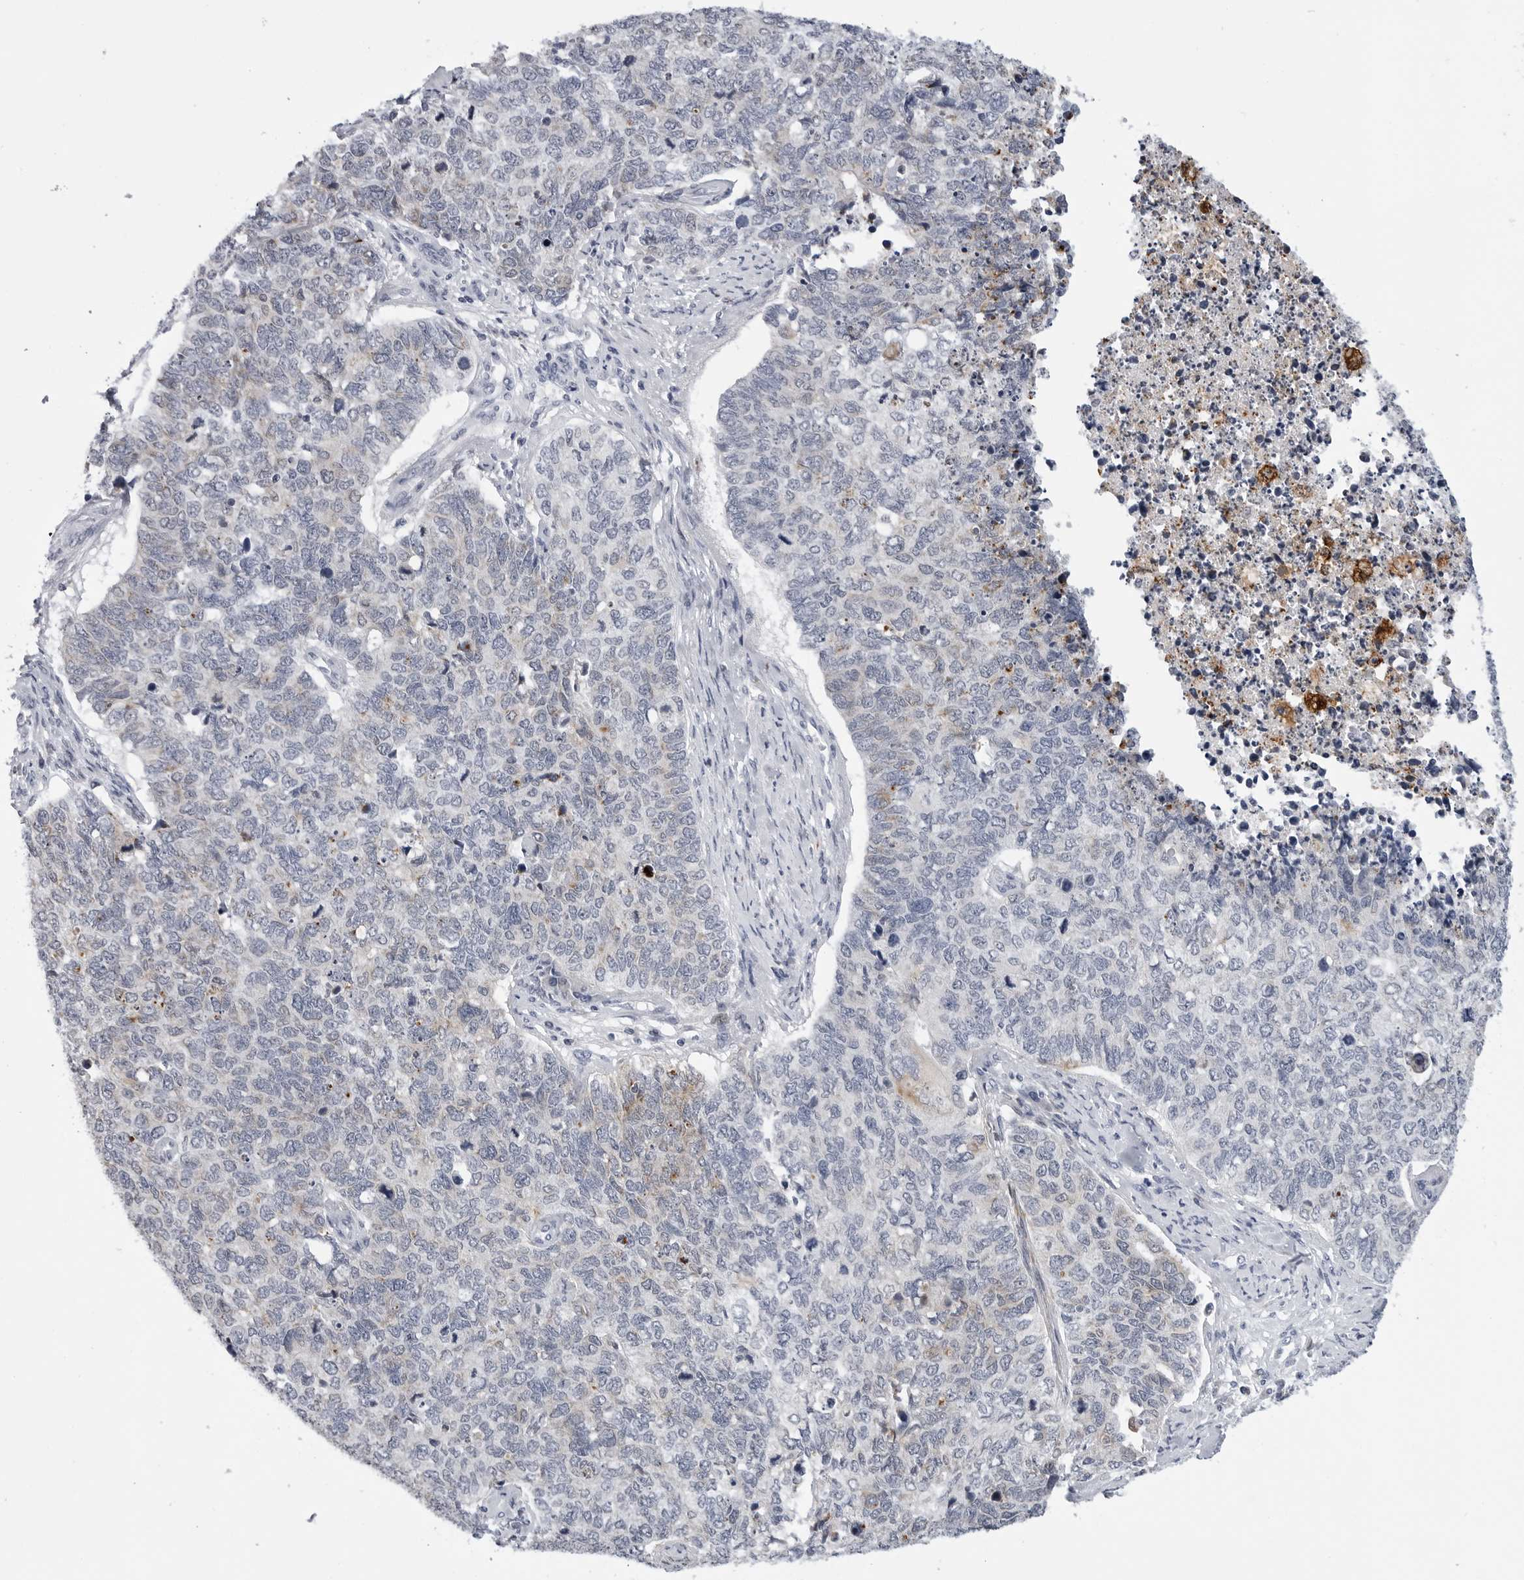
{"staining": {"intensity": "negative", "quantity": "none", "location": "none"}, "tissue": "cervical cancer", "cell_type": "Tumor cells", "image_type": "cancer", "snomed": [{"axis": "morphology", "description": "Squamous cell carcinoma, NOS"}, {"axis": "topography", "description": "Cervix"}], "caption": "Immunohistochemical staining of human cervical squamous cell carcinoma shows no significant positivity in tumor cells.", "gene": "CDK20", "patient": {"sex": "female", "age": 63}}